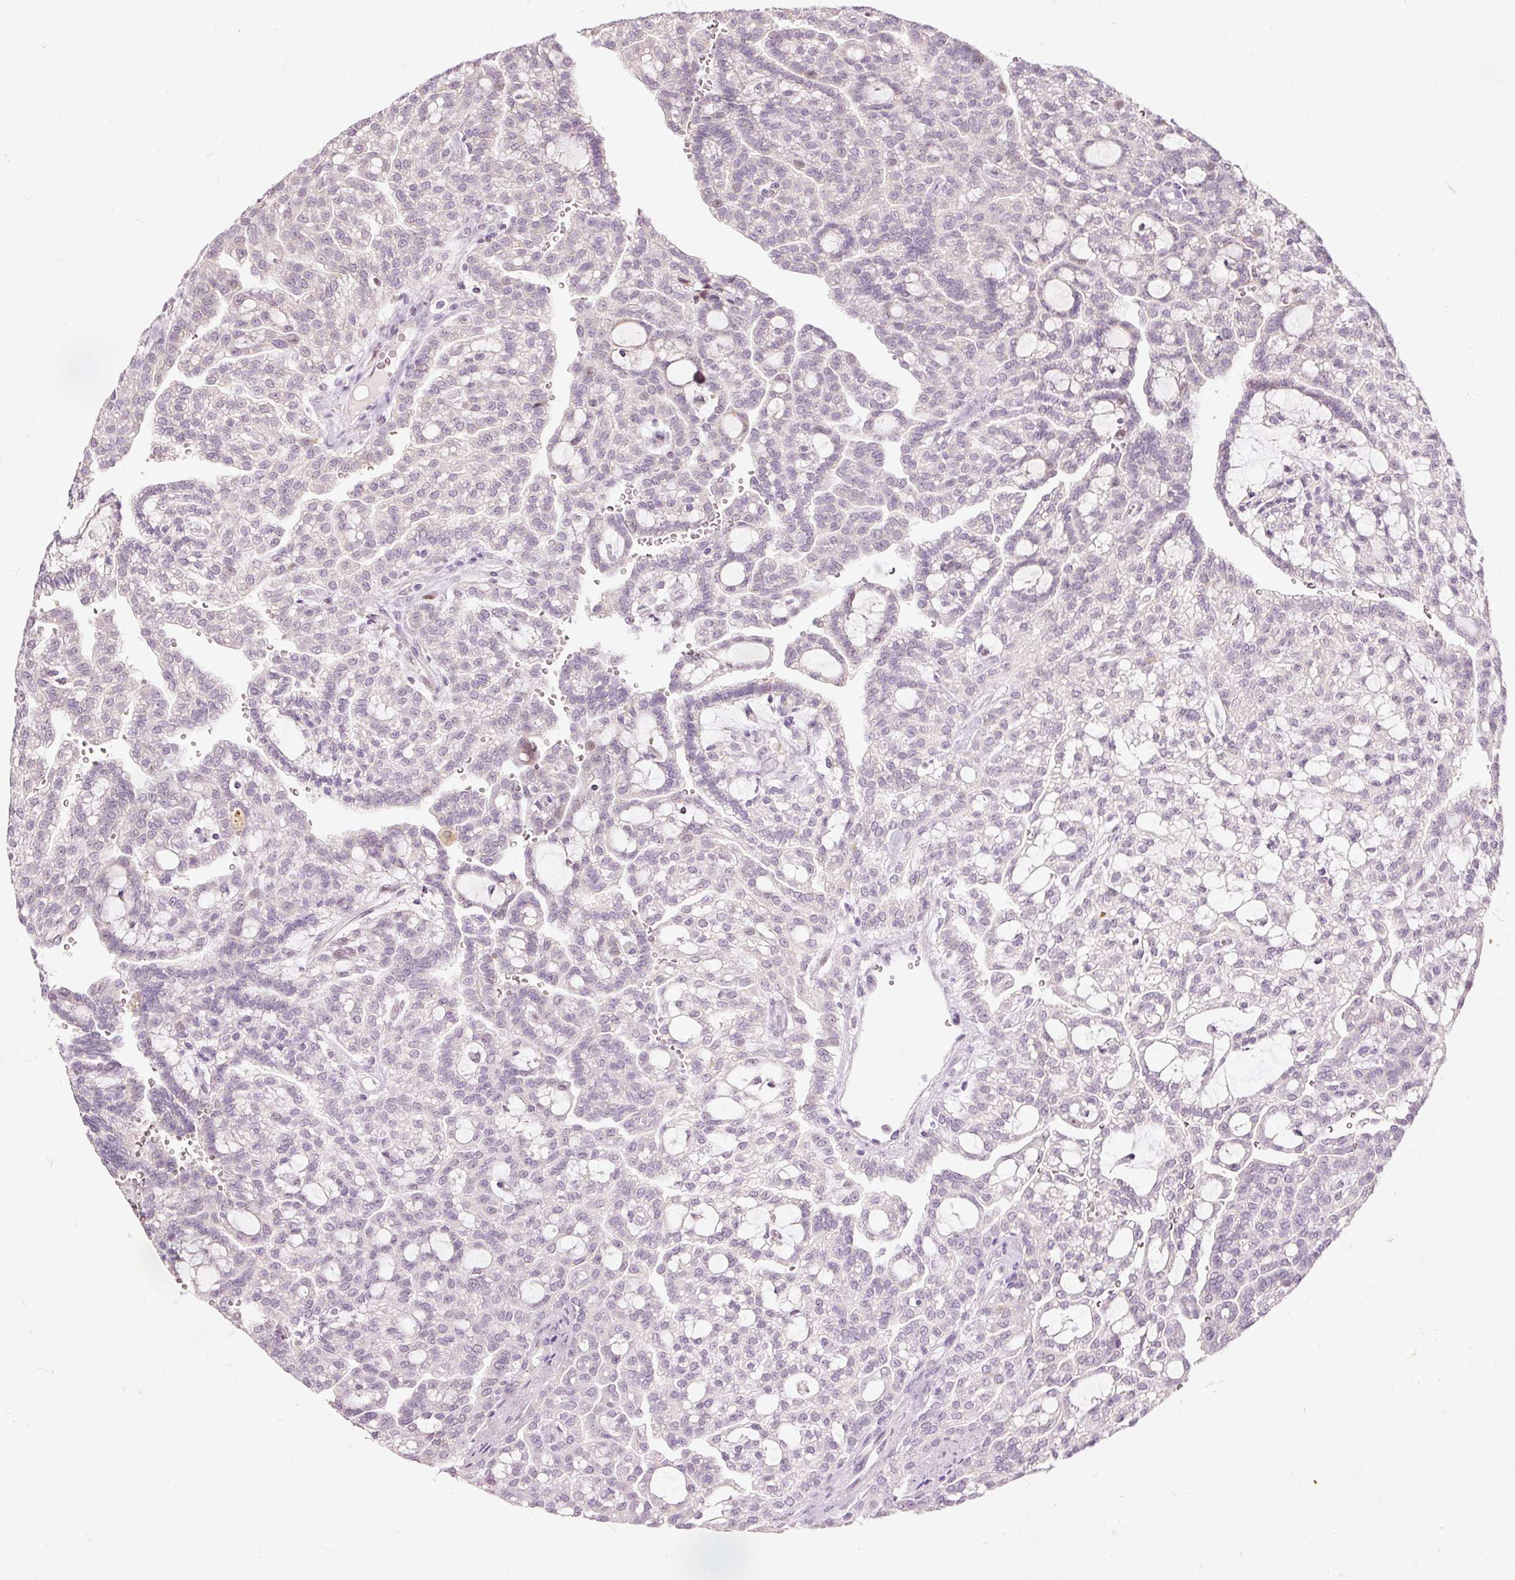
{"staining": {"intensity": "negative", "quantity": "none", "location": "none"}, "tissue": "renal cancer", "cell_type": "Tumor cells", "image_type": "cancer", "snomed": [{"axis": "morphology", "description": "Adenocarcinoma, NOS"}, {"axis": "topography", "description": "Kidney"}], "caption": "There is no significant expression in tumor cells of renal adenocarcinoma. Nuclei are stained in blue.", "gene": "RNF39", "patient": {"sex": "male", "age": 63}}